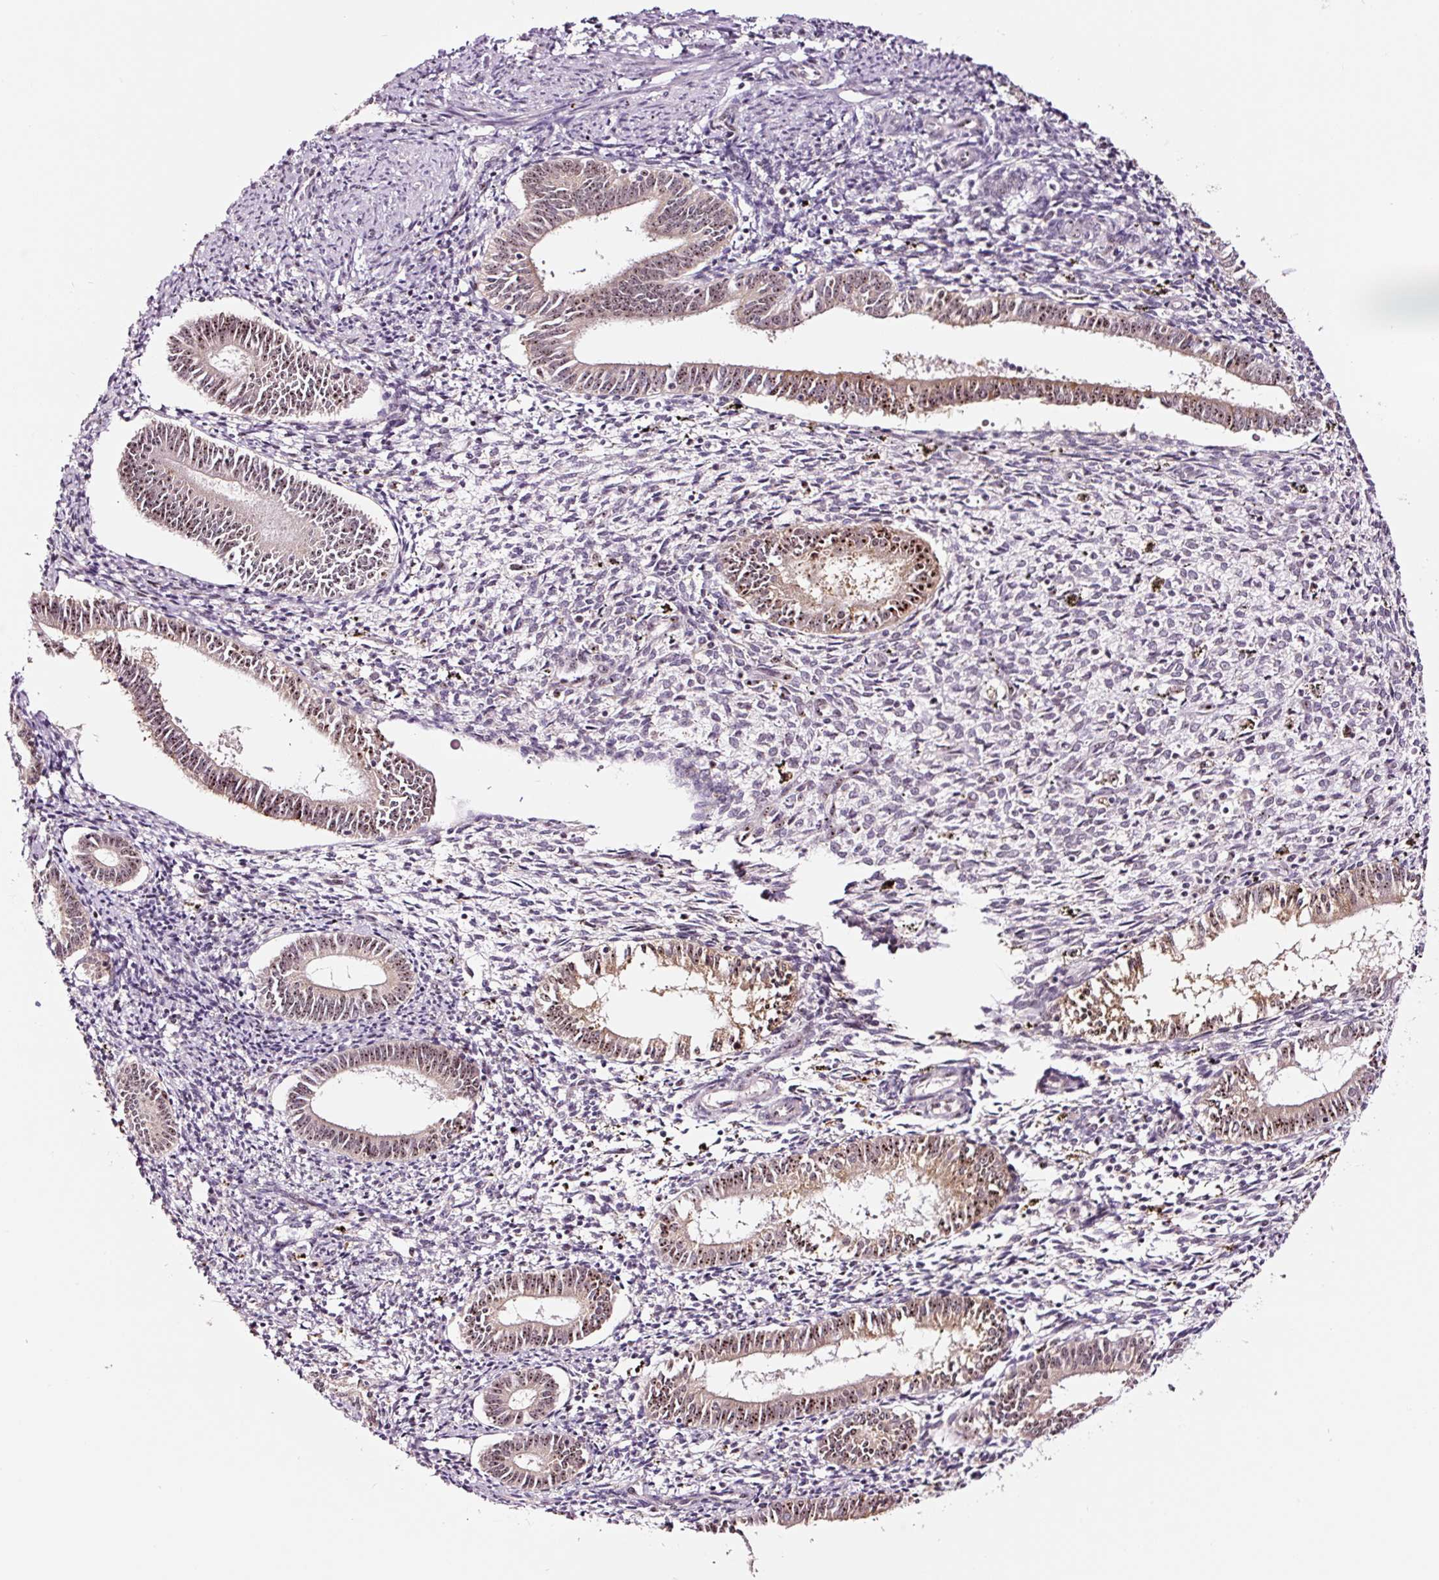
{"staining": {"intensity": "moderate", "quantity": "25%-75%", "location": "nuclear"}, "tissue": "endometrium", "cell_type": "Cells in endometrial stroma", "image_type": "normal", "snomed": [{"axis": "morphology", "description": "Normal tissue, NOS"}, {"axis": "topography", "description": "Endometrium"}], "caption": "Endometrium stained with immunohistochemistry (IHC) reveals moderate nuclear expression in approximately 25%-75% of cells in endometrial stroma.", "gene": "GNL3", "patient": {"sex": "female", "age": 41}}